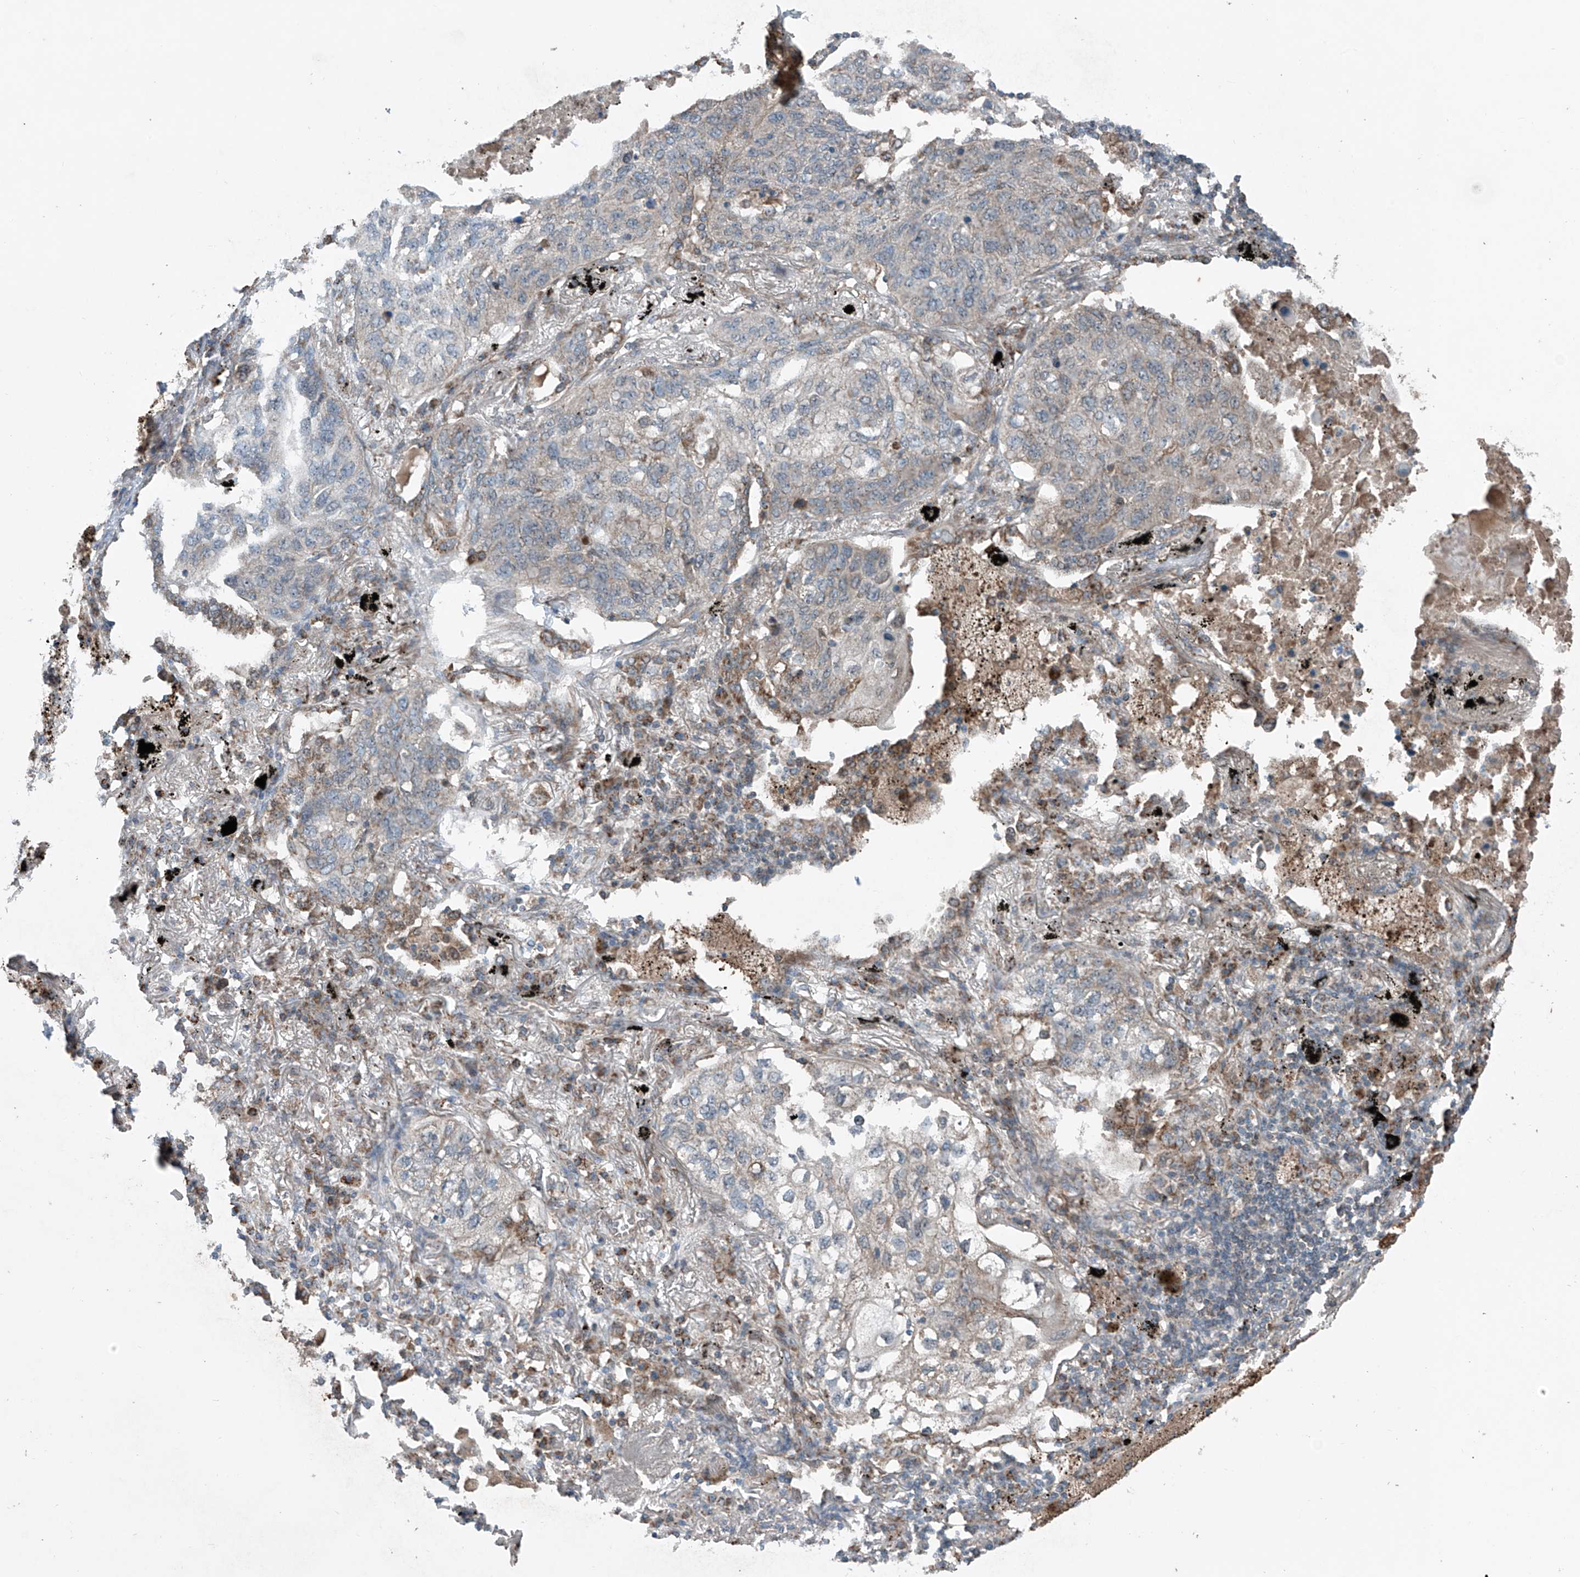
{"staining": {"intensity": "negative", "quantity": "none", "location": "none"}, "tissue": "lung cancer", "cell_type": "Tumor cells", "image_type": "cancer", "snomed": [{"axis": "morphology", "description": "Squamous cell carcinoma, NOS"}, {"axis": "topography", "description": "Lung"}], "caption": "Immunohistochemistry photomicrograph of human lung squamous cell carcinoma stained for a protein (brown), which exhibits no positivity in tumor cells.", "gene": "SAMD3", "patient": {"sex": "female", "age": 63}}